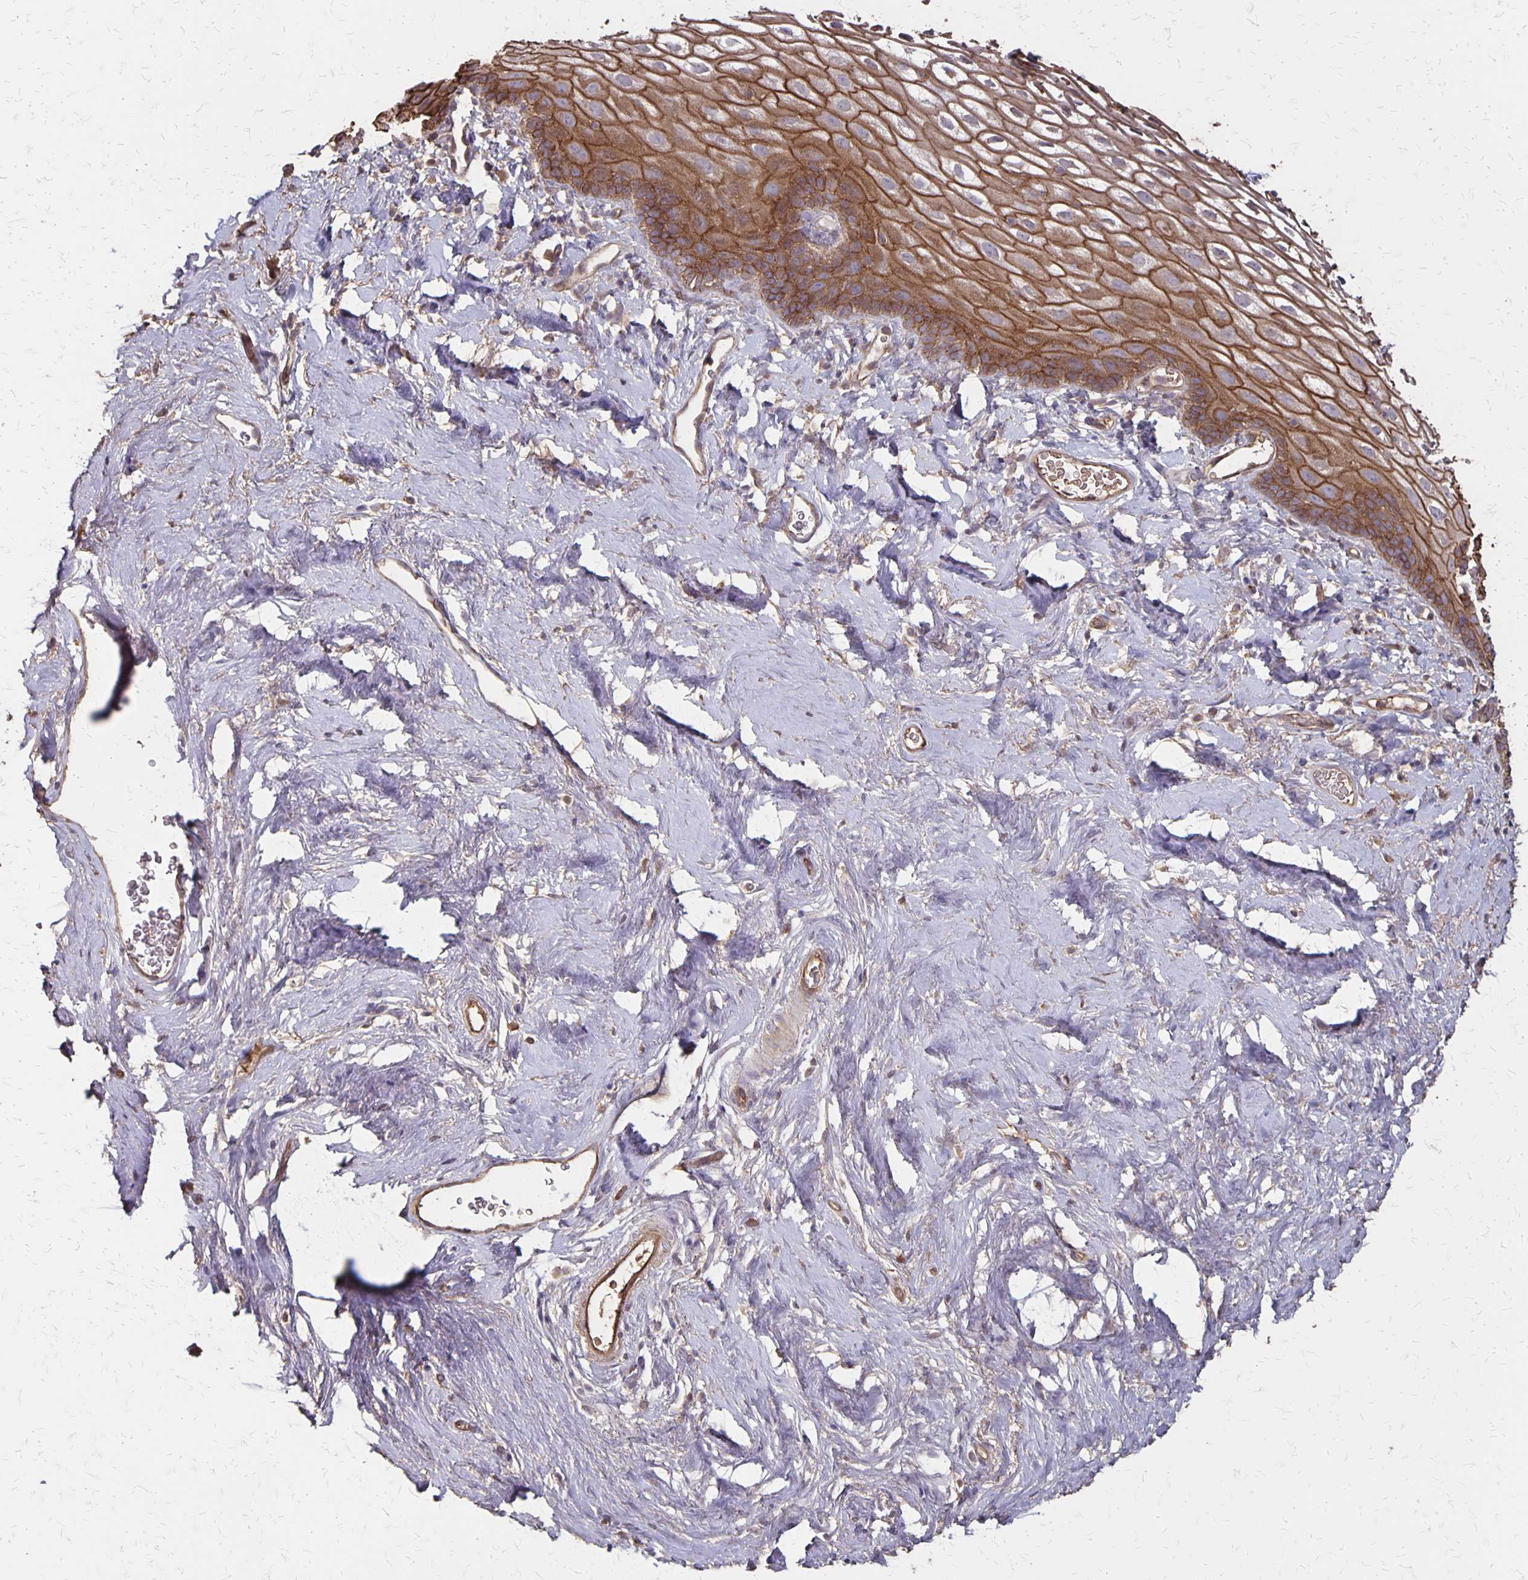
{"staining": {"intensity": "moderate", "quantity": ">75%", "location": "cytoplasmic/membranous"}, "tissue": "vagina", "cell_type": "Squamous epithelial cells", "image_type": "normal", "snomed": [{"axis": "morphology", "description": "Normal tissue, NOS"}, {"axis": "morphology", "description": "Adenocarcinoma, NOS"}, {"axis": "topography", "description": "Rectum"}, {"axis": "topography", "description": "Vagina"}, {"axis": "topography", "description": "Peripheral nerve tissue"}], "caption": "The image reveals a brown stain indicating the presence of a protein in the cytoplasmic/membranous of squamous epithelial cells in vagina.", "gene": "PROM2", "patient": {"sex": "female", "age": 71}}